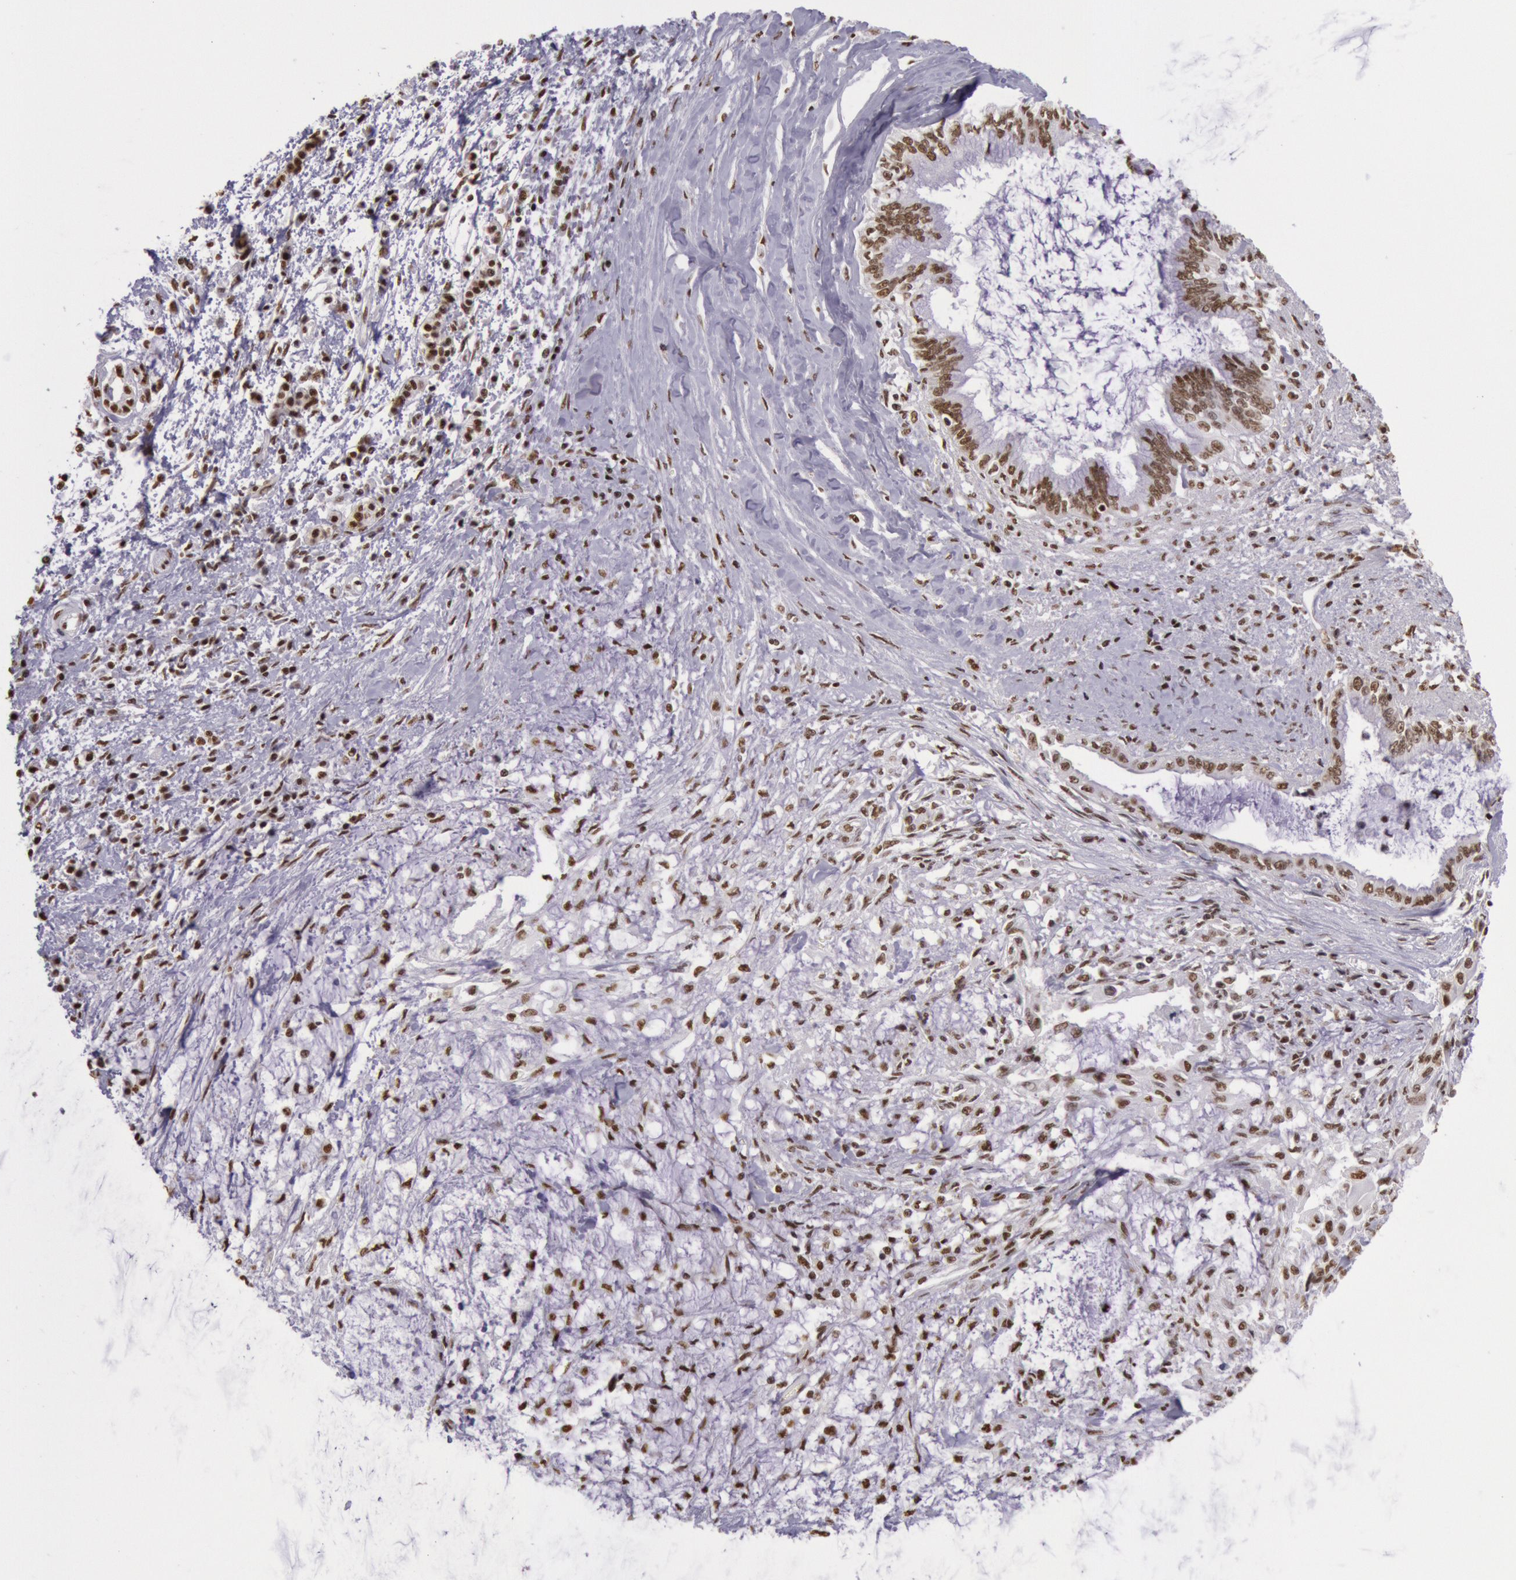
{"staining": {"intensity": "weak", "quantity": ">75%", "location": "nuclear"}, "tissue": "pancreatic cancer", "cell_type": "Tumor cells", "image_type": "cancer", "snomed": [{"axis": "morphology", "description": "Adenocarcinoma, NOS"}, {"axis": "topography", "description": "Pancreas"}], "caption": "This photomicrograph reveals immunohistochemistry staining of human pancreatic adenocarcinoma, with low weak nuclear positivity in about >75% of tumor cells.", "gene": "HNRNPH2", "patient": {"sex": "female", "age": 64}}